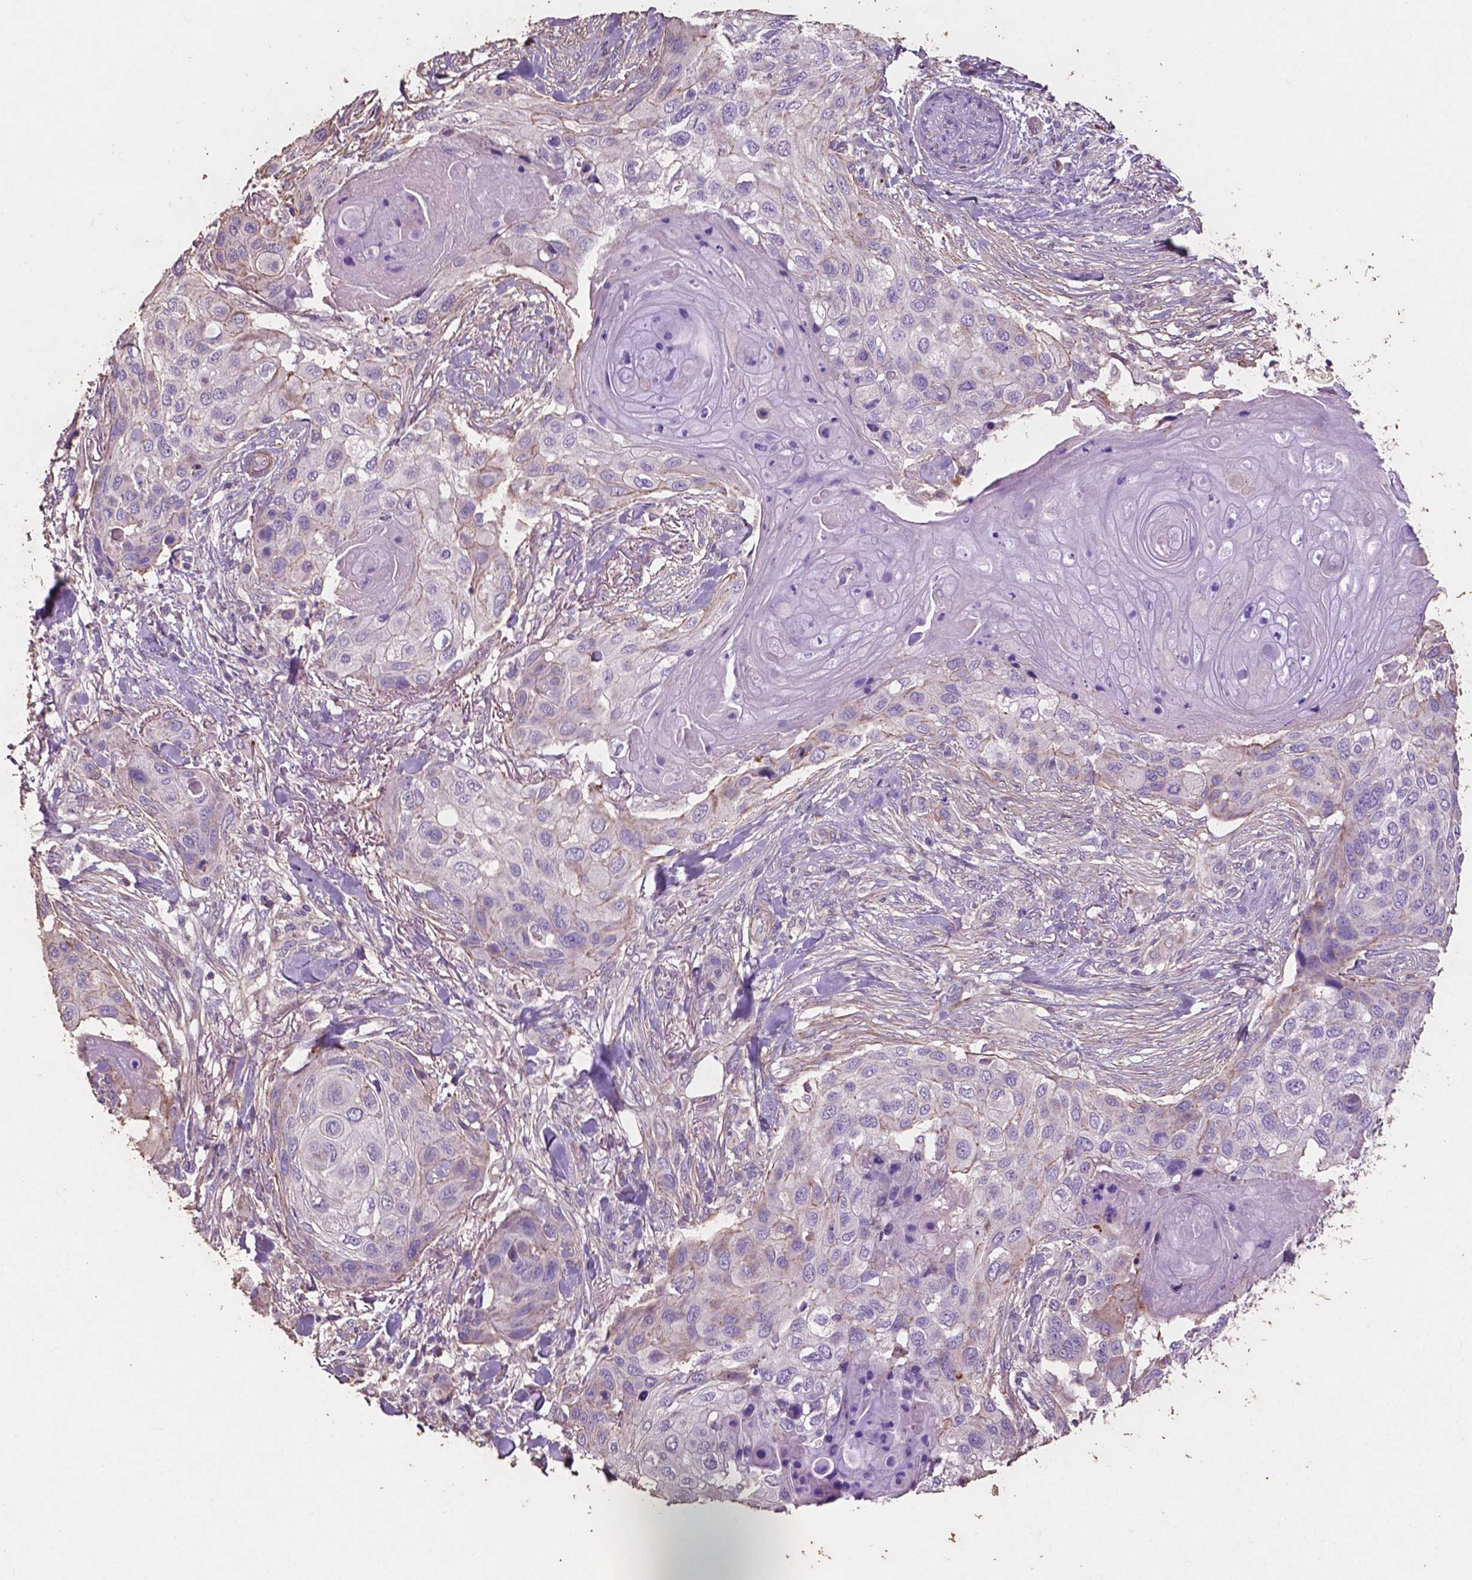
{"staining": {"intensity": "negative", "quantity": "none", "location": "none"}, "tissue": "skin cancer", "cell_type": "Tumor cells", "image_type": "cancer", "snomed": [{"axis": "morphology", "description": "Squamous cell carcinoma, NOS"}, {"axis": "topography", "description": "Skin"}], "caption": "A micrograph of human skin squamous cell carcinoma is negative for staining in tumor cells.", "gene": "COMMD4", "patient": {"sex": "female", "age": 87}}